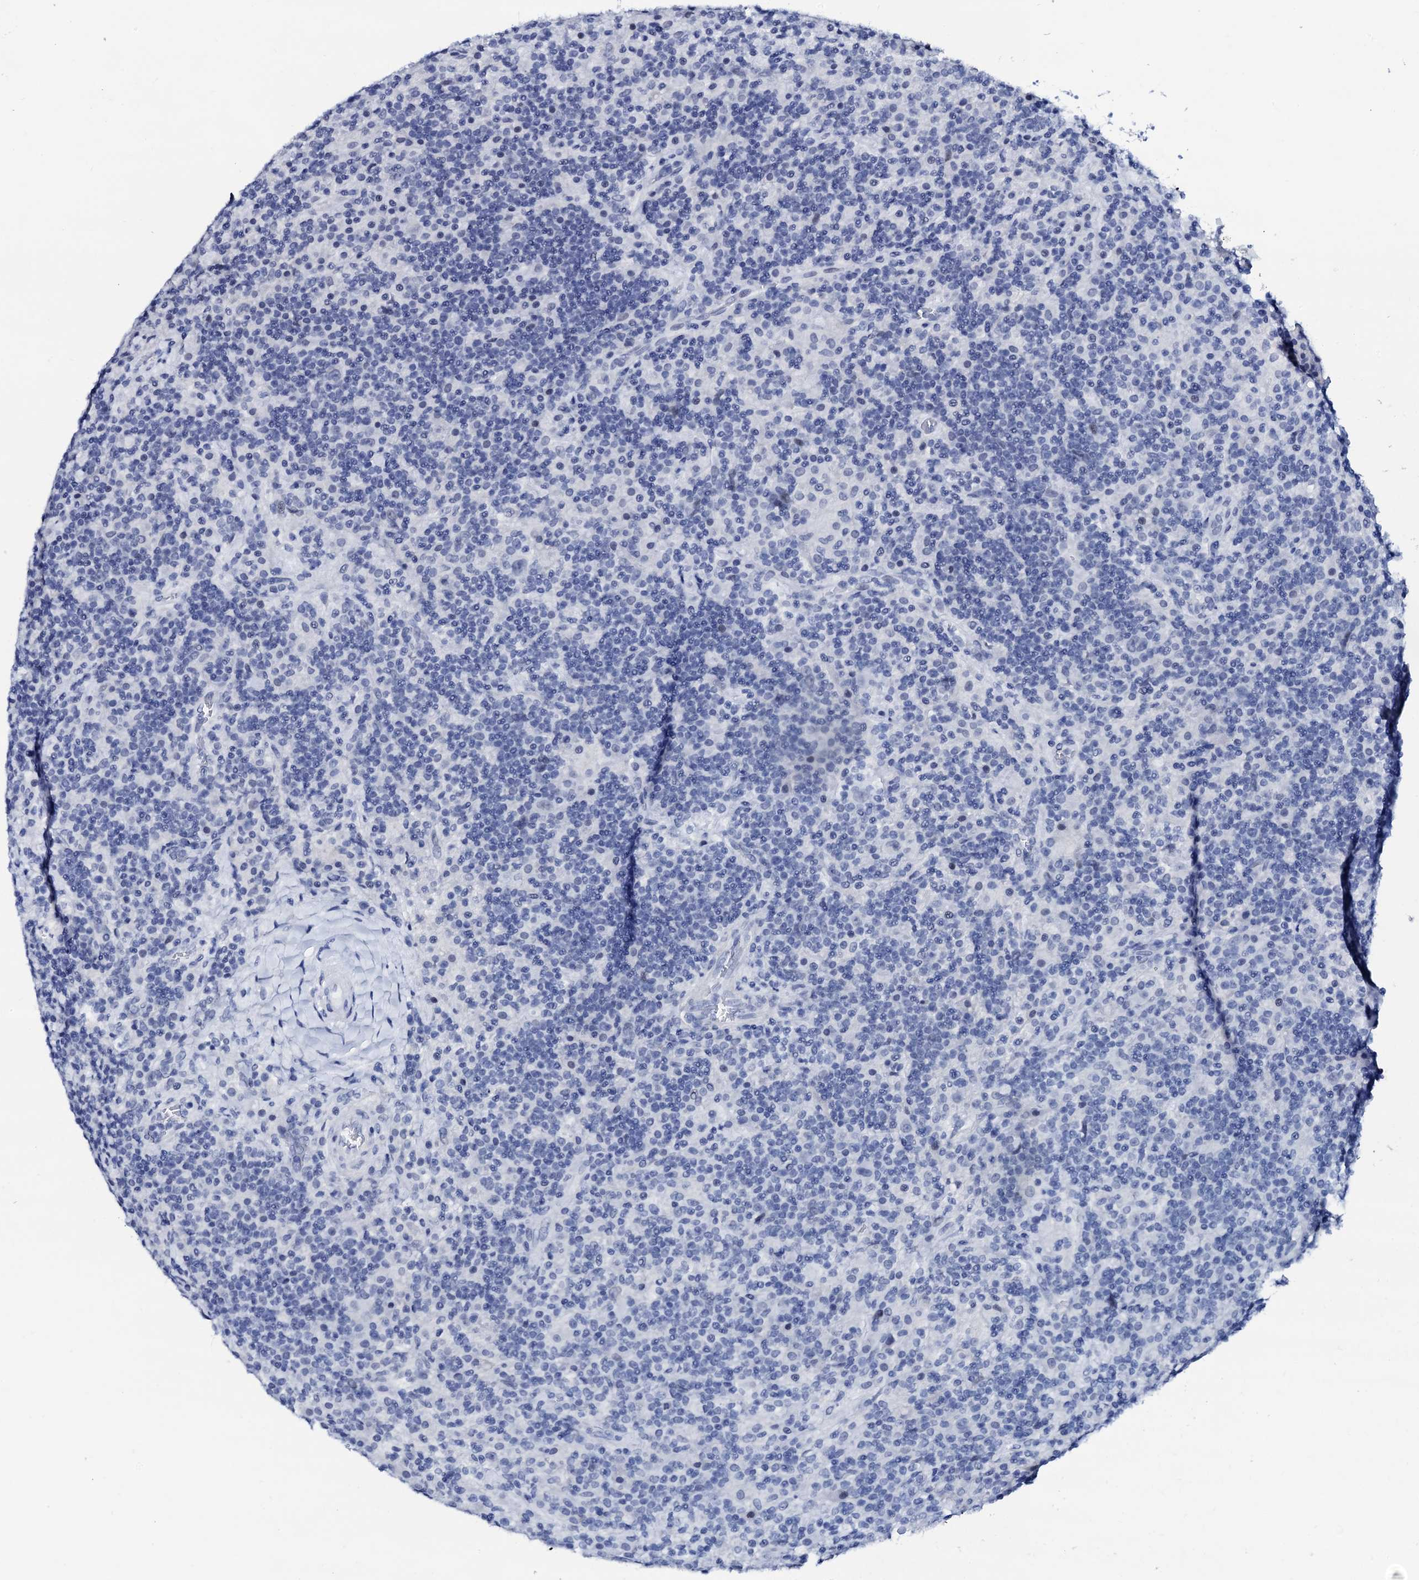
{"staining": {"intensity": "negative", "quantity": "none", "location": "none"}, "tissue": "lymphoma", "cell_type": "Tumor cells", "image_type": "cancer", "snomed": [{"axis": "morphology", "description": "Hodgkin's disease, NOS"}, {"axis": "topography", "description": "Lymph node"}], "caption": "Image shows no protein expression in tumor cells of Hodgkin's disease tissue.", "gene": "SPATA19", "patient": {"sex": "male", "age": 70}}